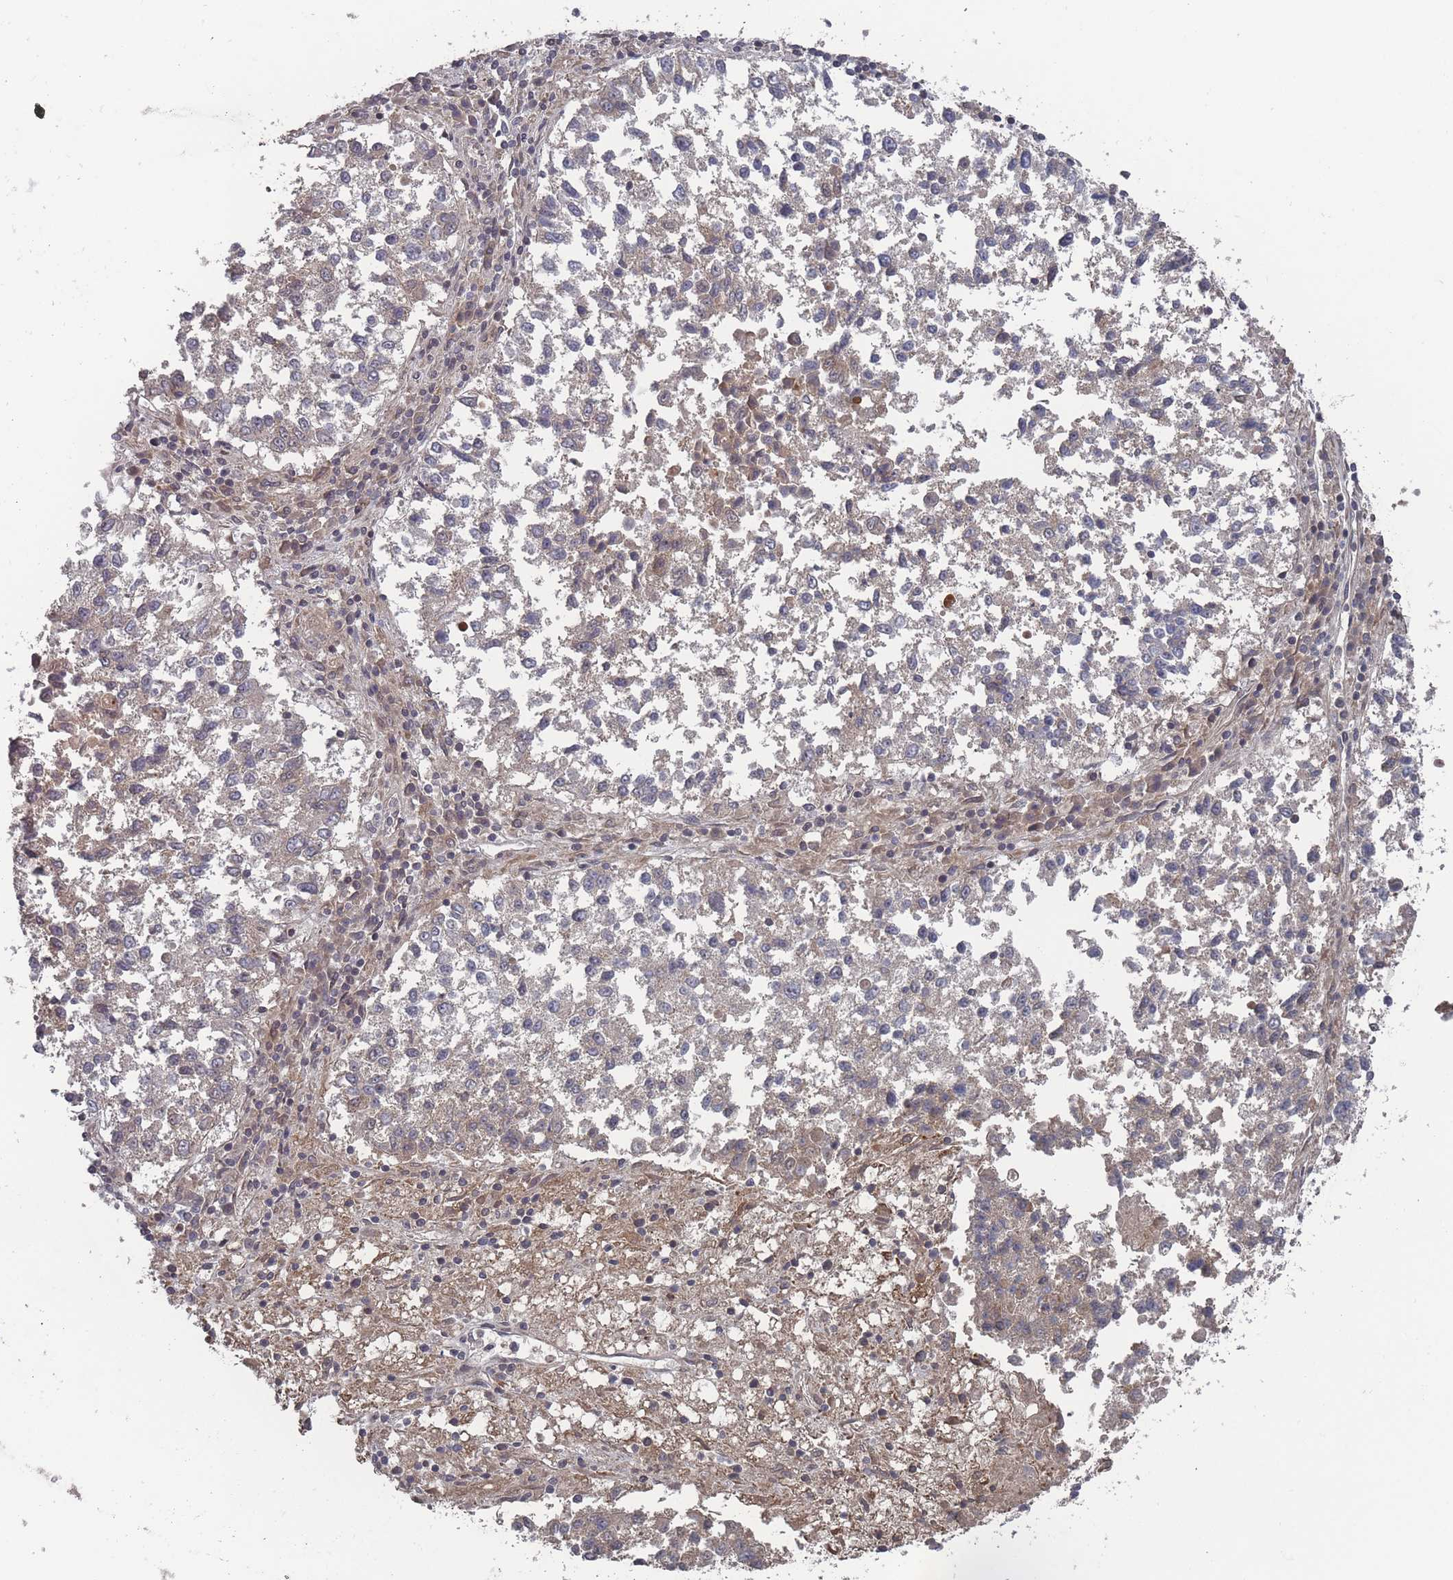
{"staining": {"intensity": "weak", "quantity": "25%-75%", "location": "cytoplasmic/membranous"}, "tissue": "lung cancer", "cell_type": "Tumor cells", "image_type": "cancer", "snomed": [{"axis": "morphology", "description": "Squamous cell carcinoma, NOS"}, {"axis": "topography", "description": "Lung"}], "caption": "DAB immunohistochemical staining of lung squamous cell carcinoma reveals weak cytoplasmic/membranous protein positivity in approximately 25%-75% of tumor cells. The staining was performed using DAB (3,3'-diaminobenzidine), with brown indicating positive protein expression. Nuclei are stained blue with hematoxylin.", "gene": "TBC1D25", "patient": {"sex": "male", "age": 73}}